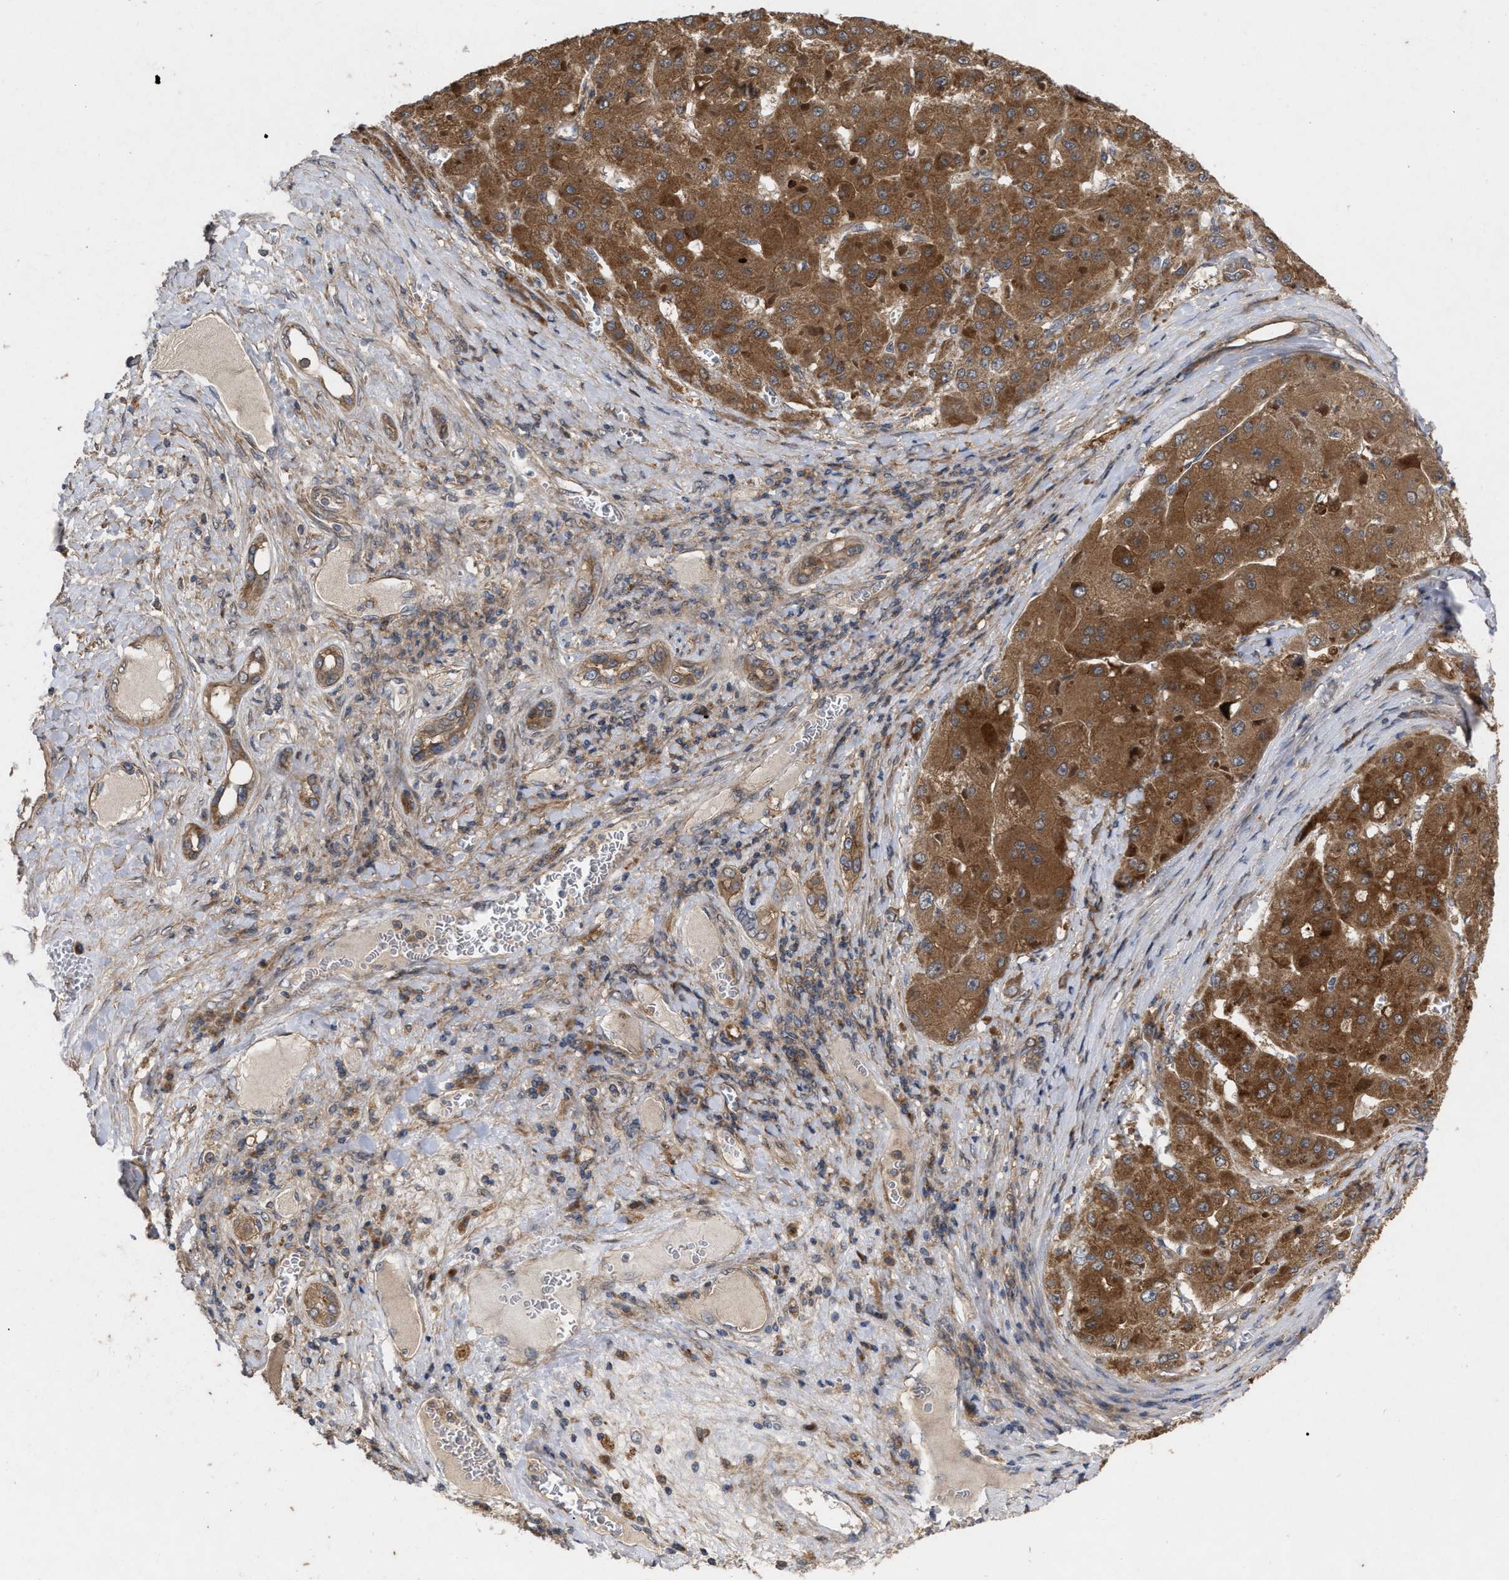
{"staining": {"intensity": "strong", "quantity": ">75%", "location": "cytoplasmic/membranous"}, "tissue": "liver cancer", "cell_type": "Tumor cells", "image_type": "cancer", "snomed": [{"axis": "morphology", "description": "Carcinoma, Hepatocellular, NOS"}, {"axis": "topography", "description": "Liver"}], "caption": "A micrograph of human liver cancer (hepatocellular carcinoma) stained for a protein shows strong cytoplasmic/membranous brown staining in tumor cells.", "gene": "CDKN2C", "patient": {"sex": "female", "age": 73}}